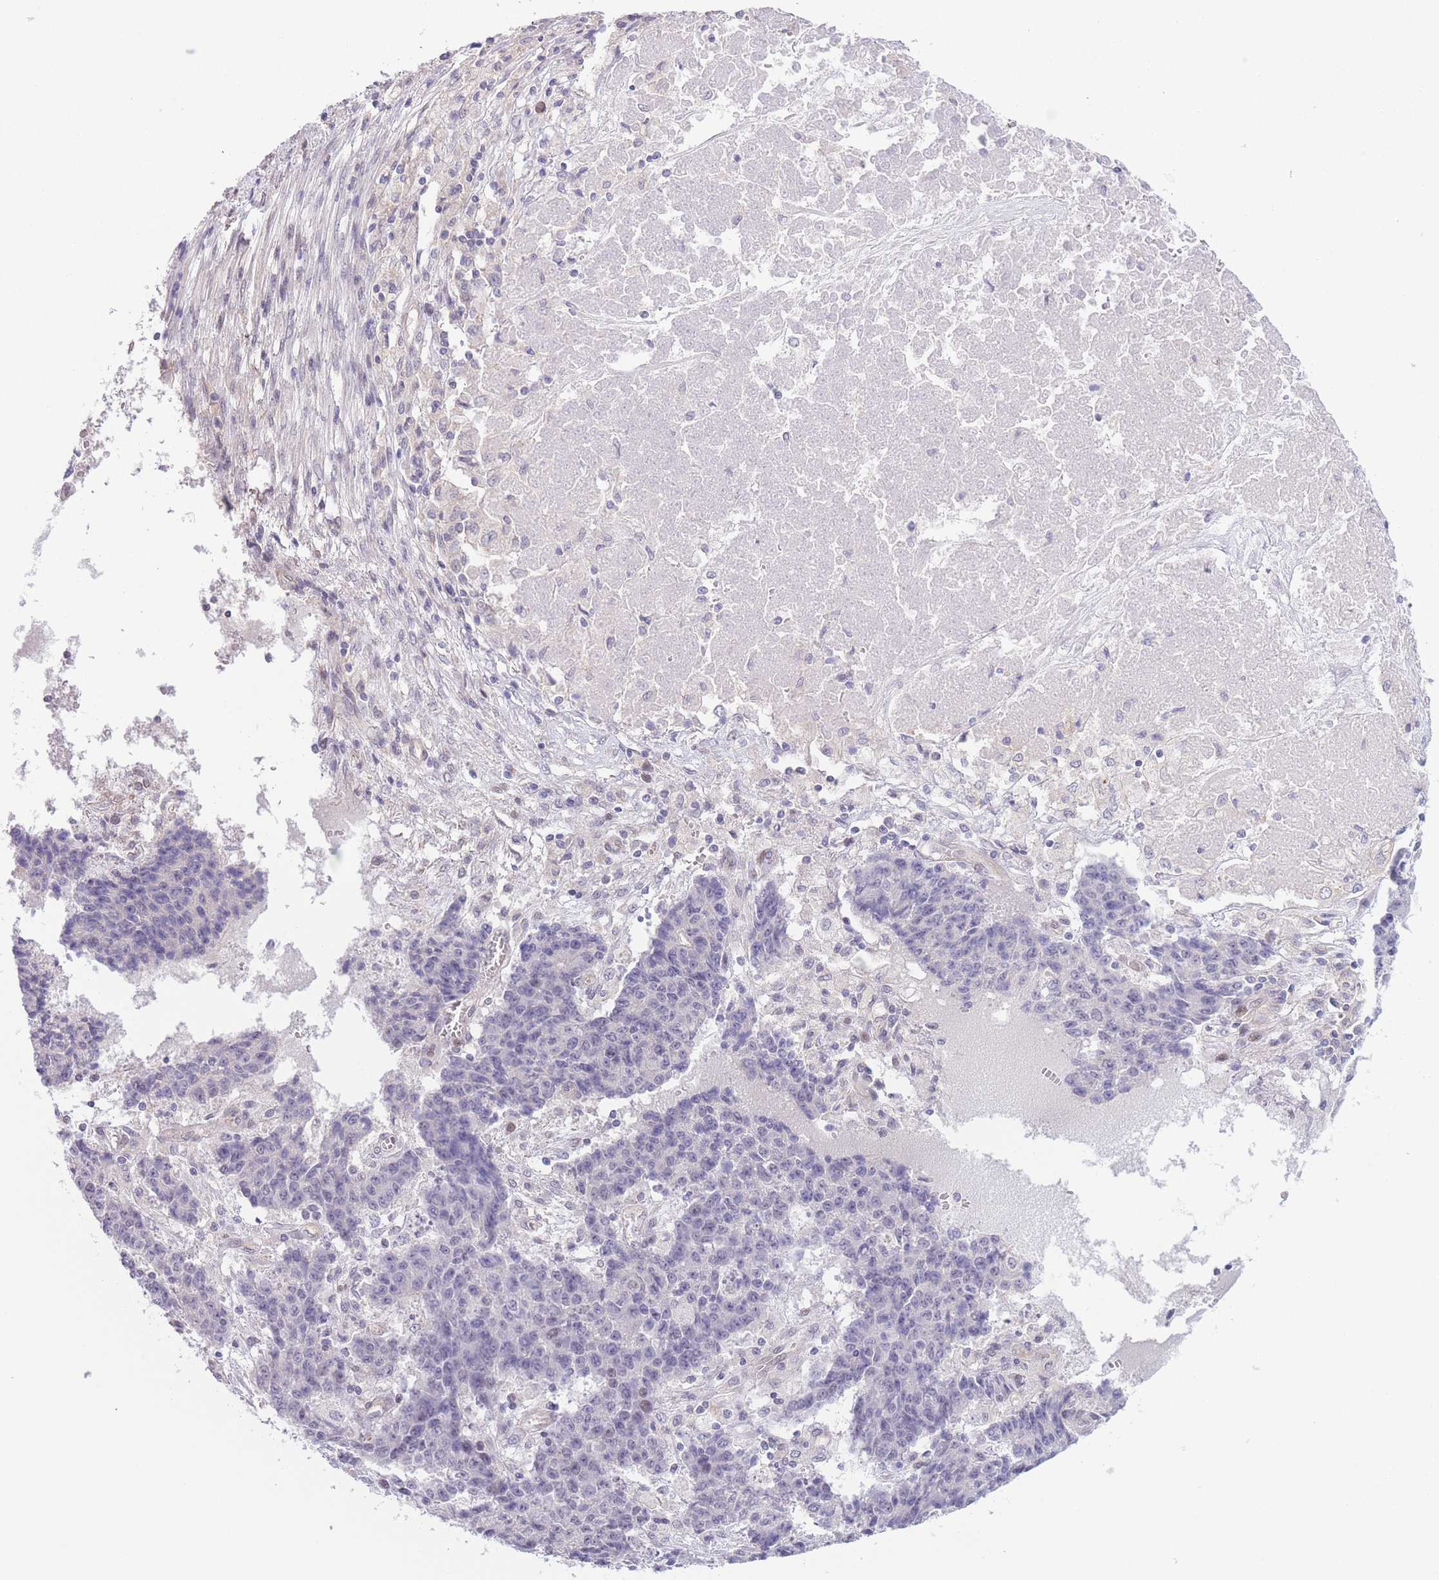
{"staining": {"intensity": "negative", "quantity": "none", "location": "none"}, "tissue": "ovarian cancer", "cell_type": "Tumor cells", "image_type": "cancer", "snomed": [{"axis": "morphology", "description": "Carcinoma, endometroid"}, {"axis": "topography", "description": "Ovary"}], "caption": "Immunohistochemical staining of human endometroid carcinoma (ovarian) exhibits no significant positivity in tumor cells.", "gene": "C9orf152", "patient": {"sex": "female", "age": 42}}